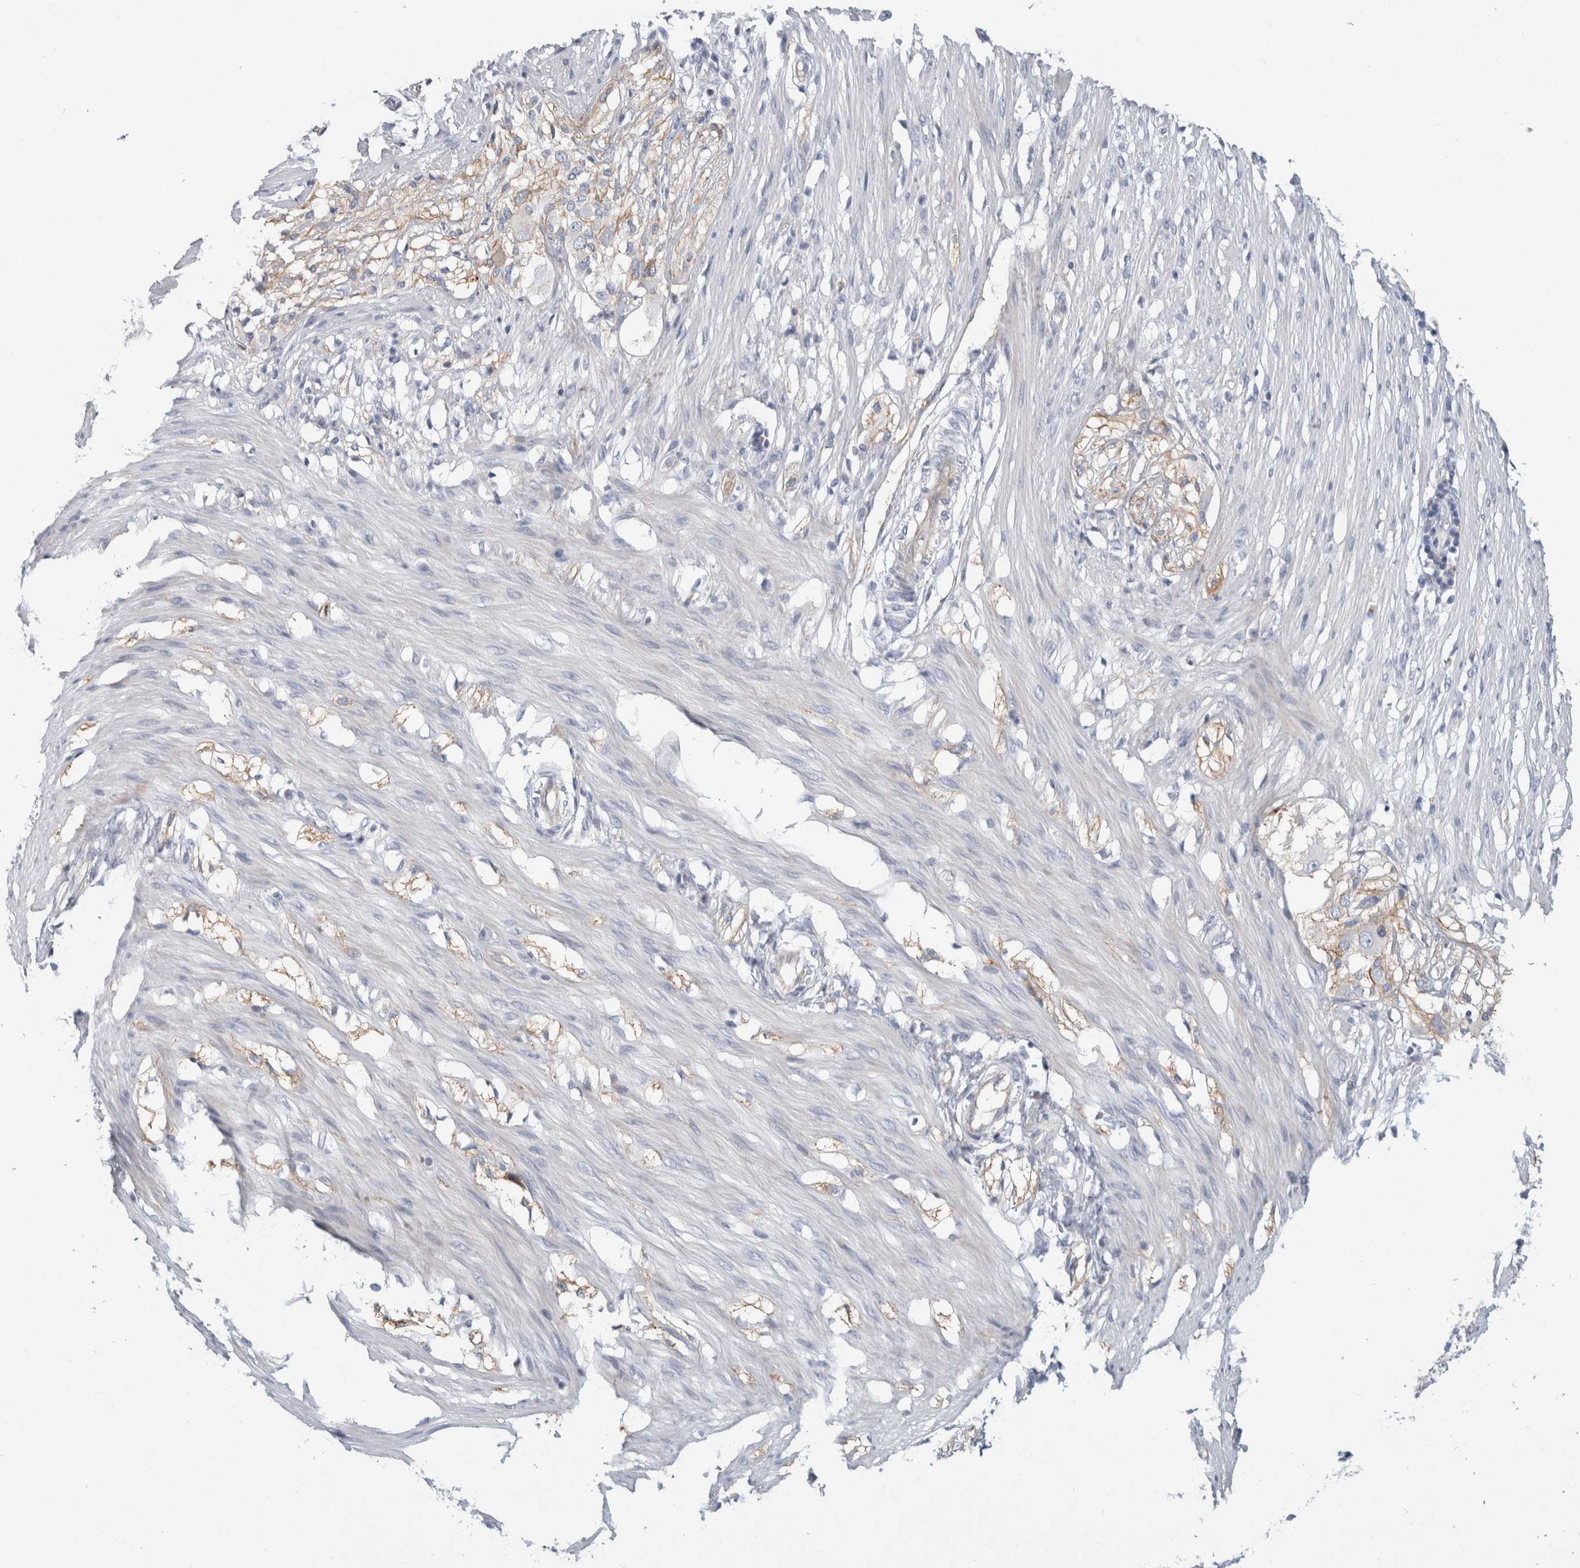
{"staining": {"intensity": "negative", "quantity": "none", "location": "none"}, "tissue": "smooth muscle", "cell_type": "Smooth muscle cells", "image_type": "normal", "snomed": [{"axis": "morphology", "description": "Normal tissue, NOS"}, {"axis": "morphology", "description": "Adenocarcinoma, NOS"}, {"axis": "topography", "description": "Smooth muscle"}, {"axis": "topography", "description": "Colon"}], "caption": "Immunohistochemical staining of benign smooth muscle reveals no significant staining in smooth muscle cells.", "gene": "CD55", "patient": {"sex": "male", "age": 14}}